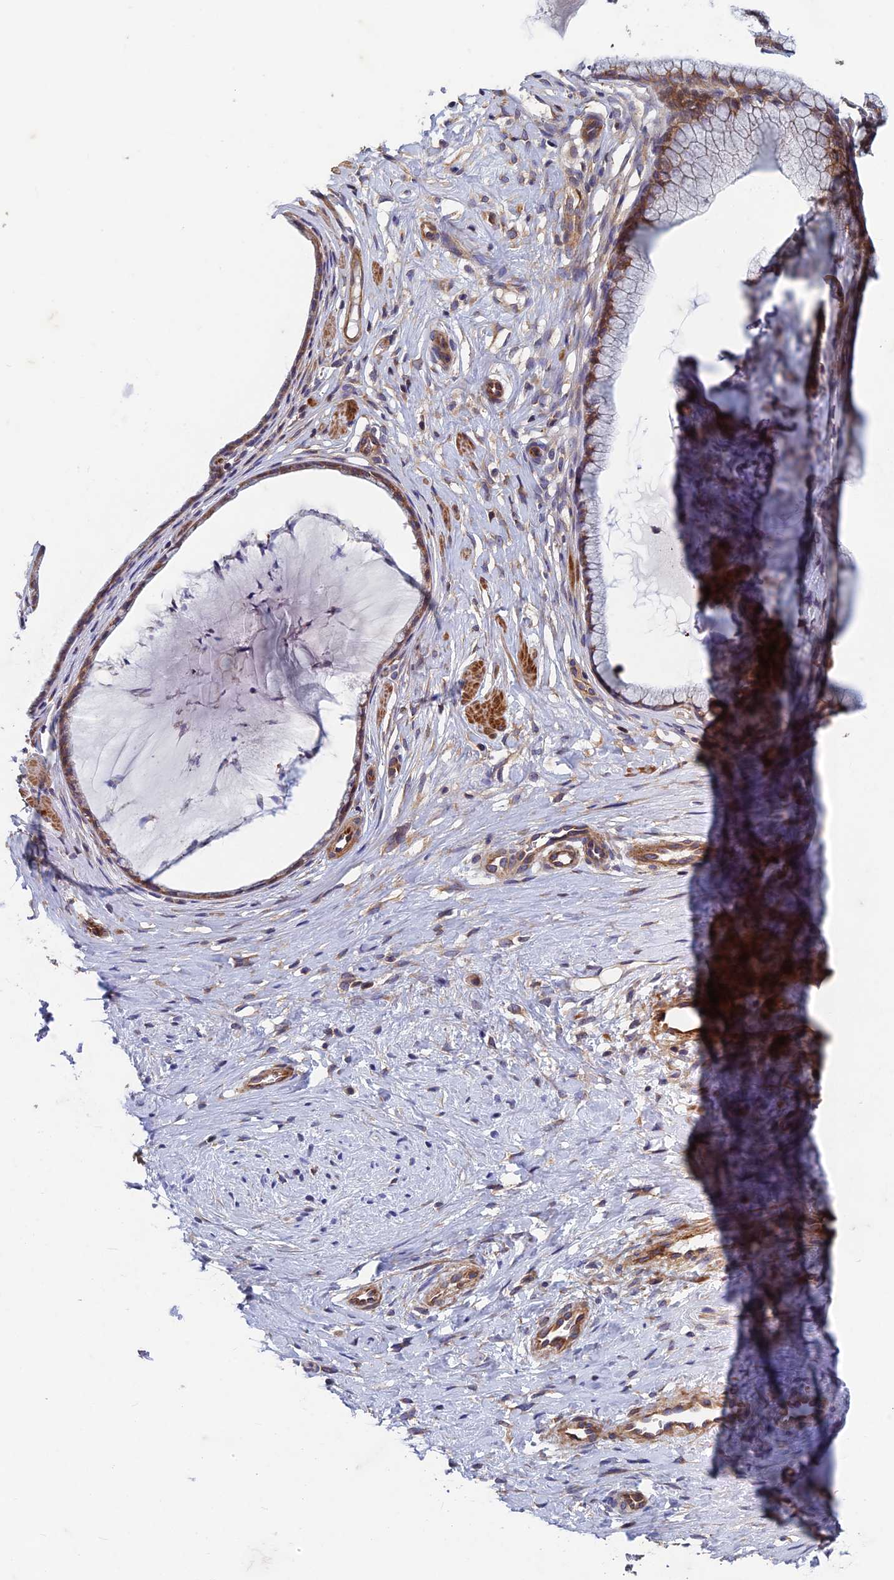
{"staining": {"intensity": "moderate", "quantity": "25%-75%", "location": "cytoplasmic/membranous"}, "tissue": "cervix", "cell_type": "Glandular cells", "image_type": "normal", "snomed": [{"axis": "morphology", "description": "Normal tissue, NOS"}, {"axis": "topography", "description": "Cervix"}], "caption": "Cervix stained with a brown dye displays moderate cytoplasmic/membranous positive staining in about 25%-75% of glandular cells.", "gene": "NCAPG", "patient": {"sex": "female", "age": 36}}